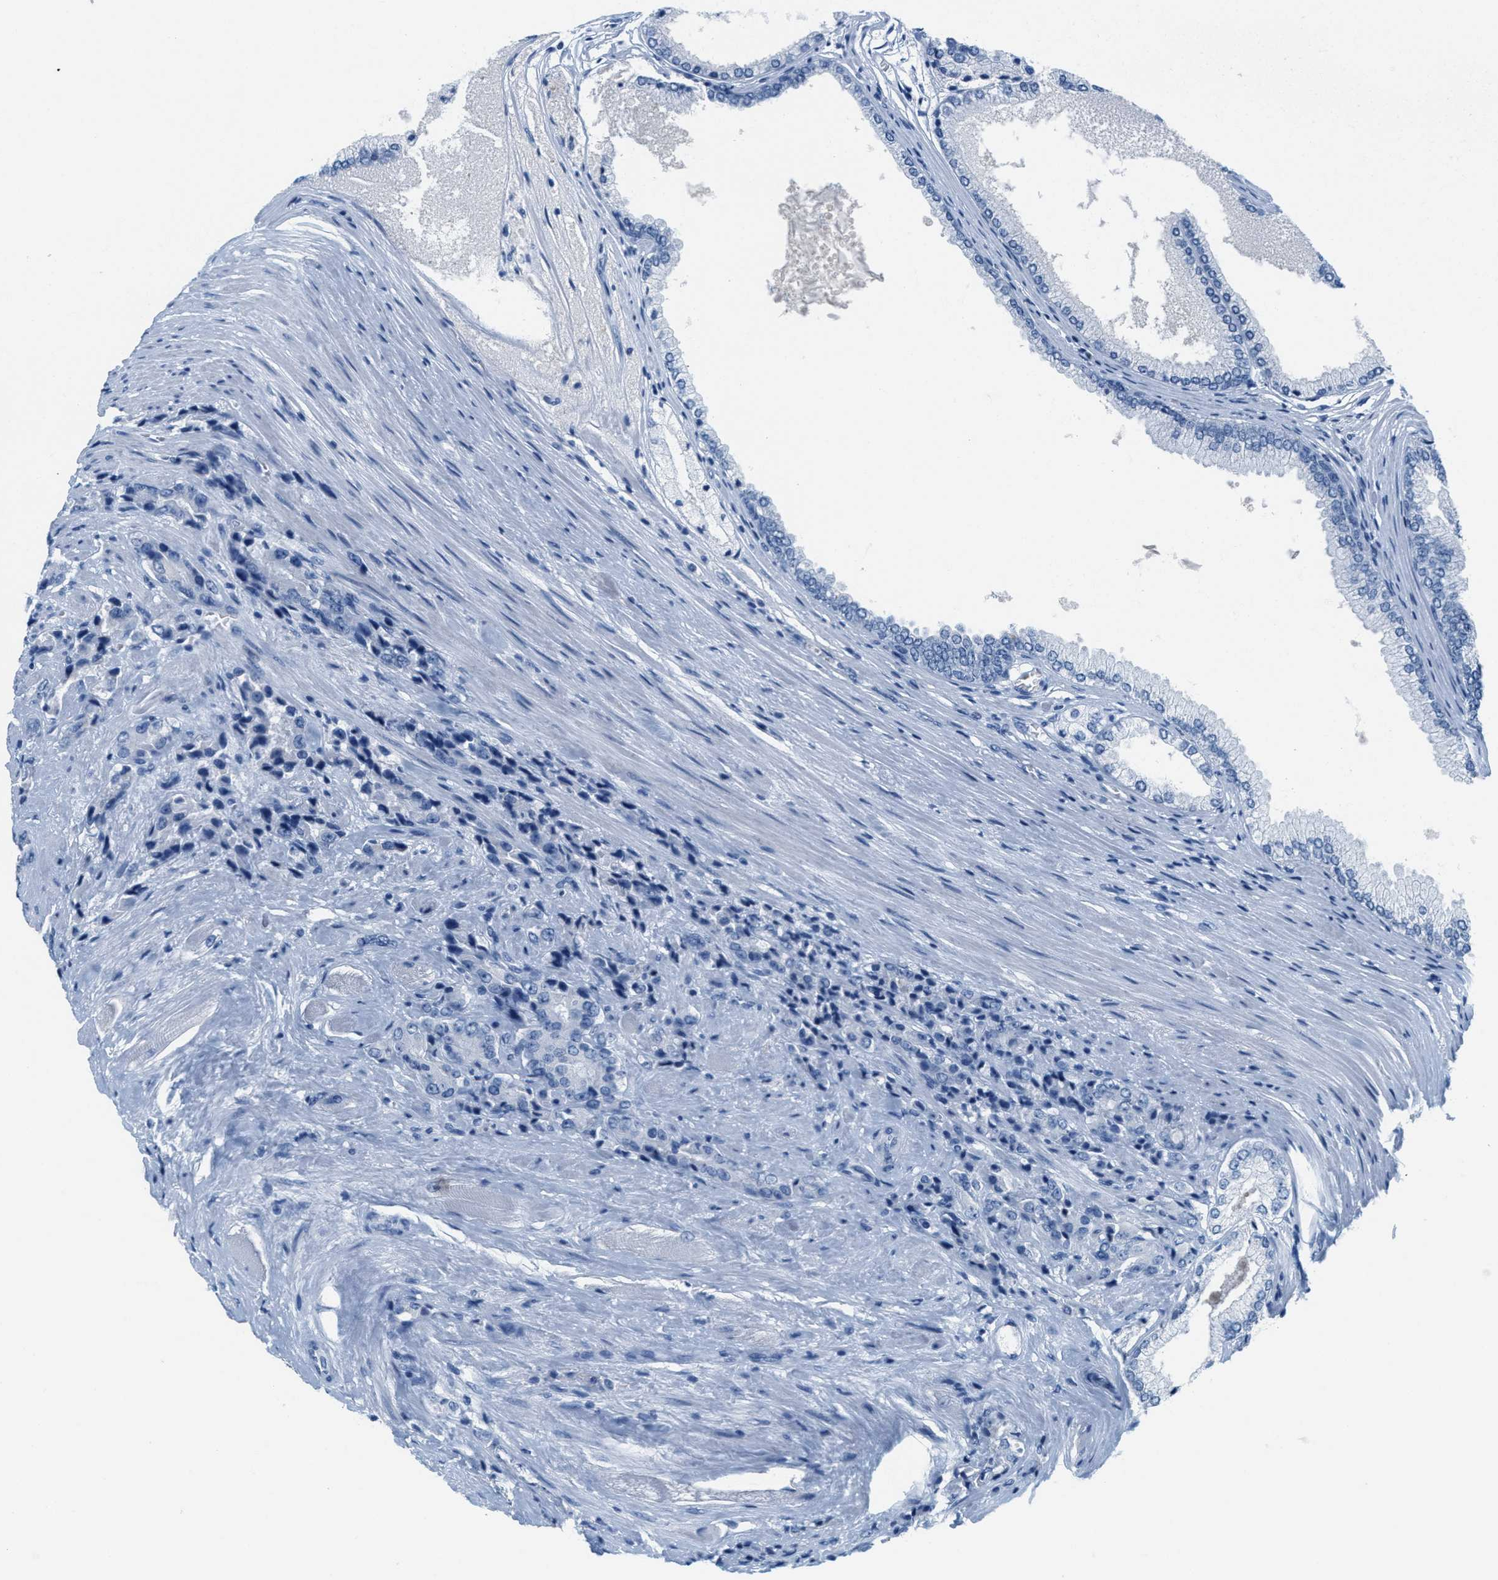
{"staining": {"intensity": "negative", "quantity": "none", "location": "none"}, "tissue": "prostate cancer", "cell_type": "Tumor cells", "image_type": "cancer", "snomed": [{"axis": "morphology", "description": "Adenocarcinoma, High grade"}, {"axis": "topography", "description": "Prostate"}], "caption": "Micrograph shows no significant protein expression in tumor cells of high-grade adenocarcinoma (prostate).", "gene": "GPM6A", "patient": {"sex": "male", "age": 71}}